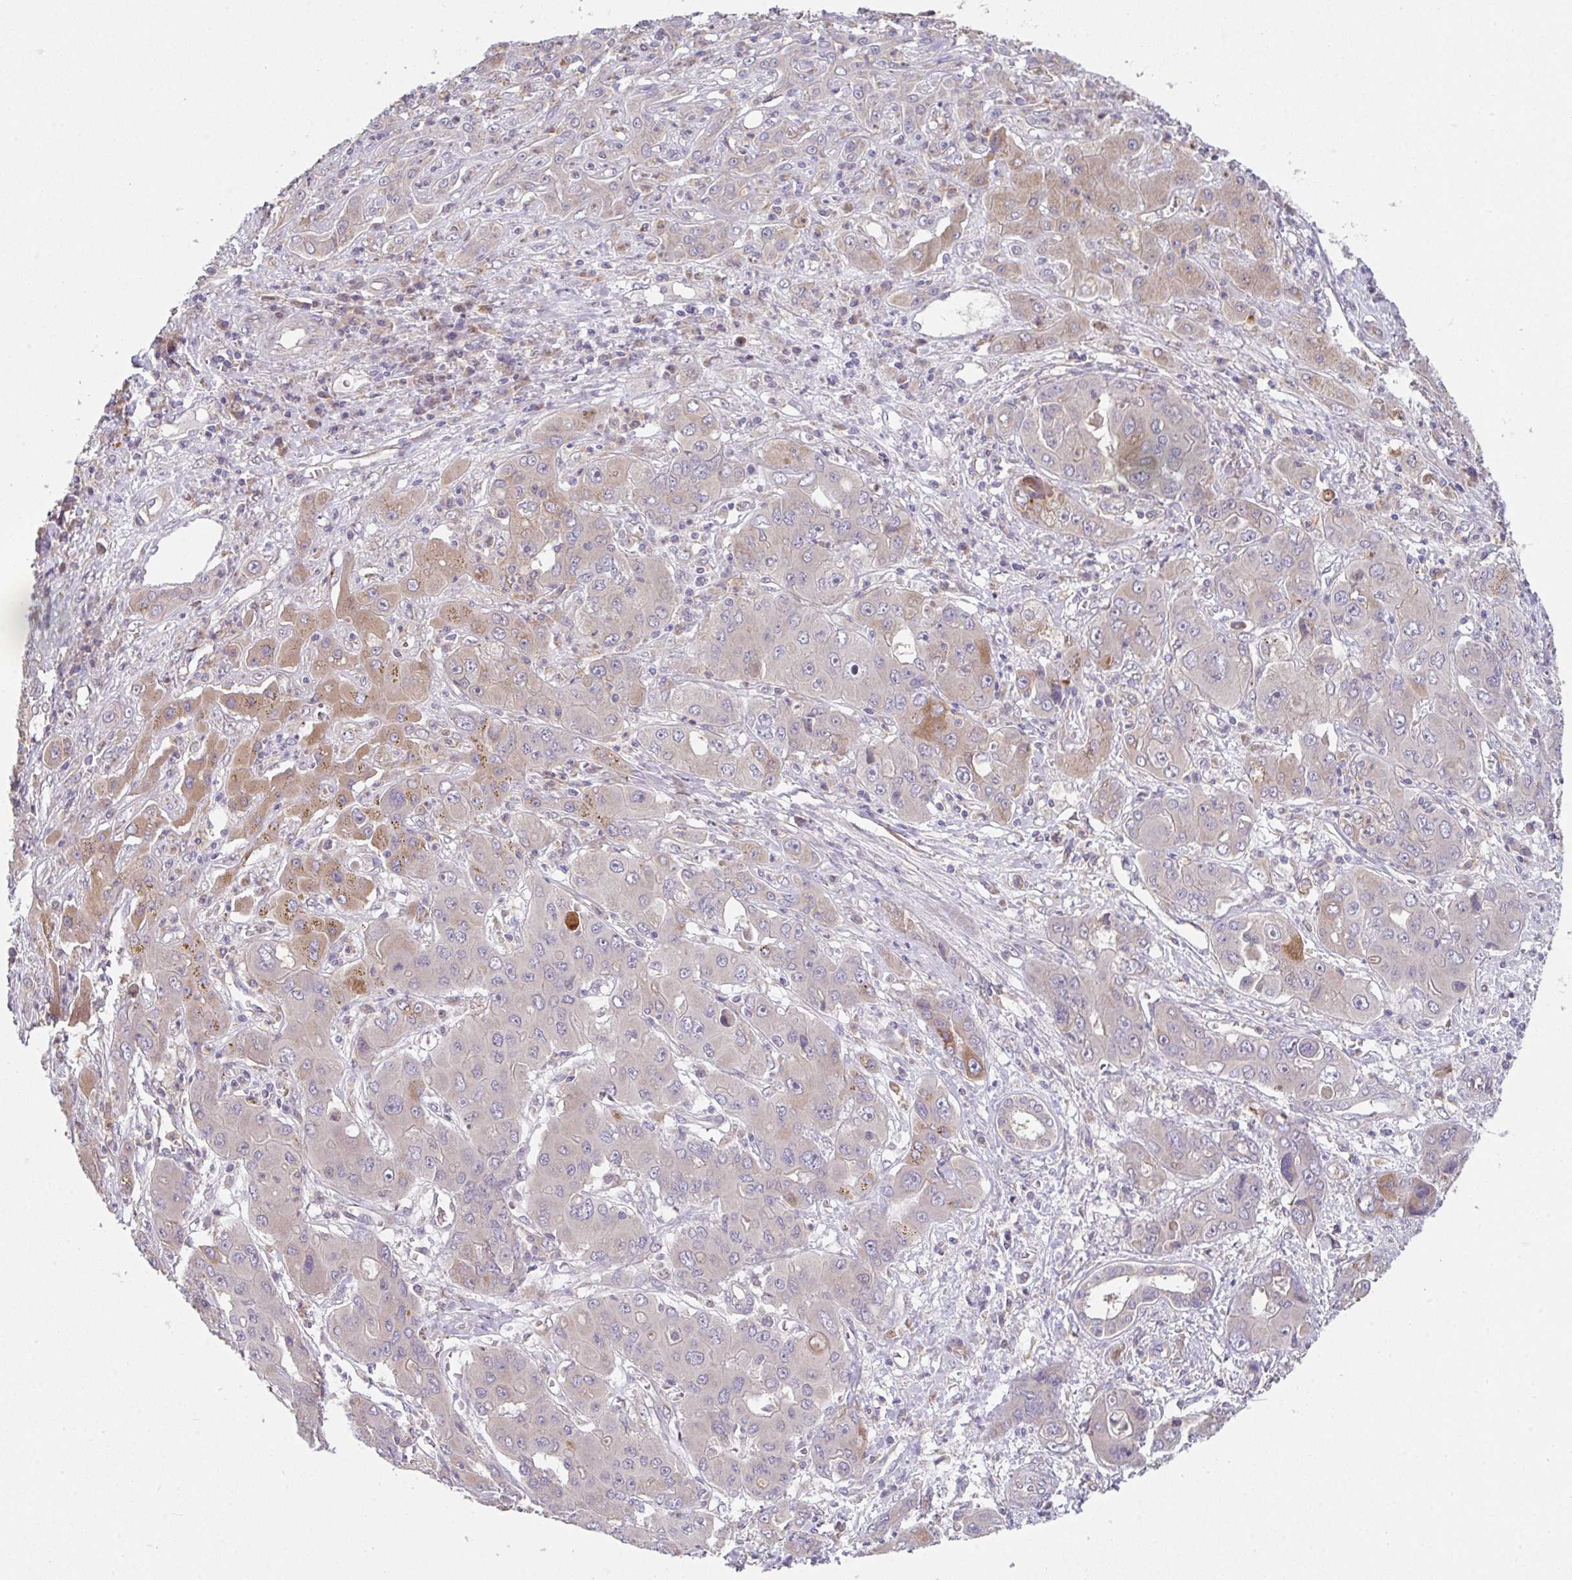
{"staining": {"intensity": "negative", "quantity": "none", "location": "none"}, "tissue": "liver cancer", "cell_type": "Tumor cells", "image_type": "cancer", "snomed": [{"axis": "morphology", "description": "Cholangiocarcinoma"}, {"axis": "topography", "description": "Liver"}], "caption": "IHC of liver cancer (cholangiocarcinoma) demonstrates no expression in tumor cells. (DAB (3,3'-diaminobenzidine) IHC visualized using brightfield microscopy, high magnification).", "gene": "TSPAN31", "patient": {"sex": "male", "age": 67}}